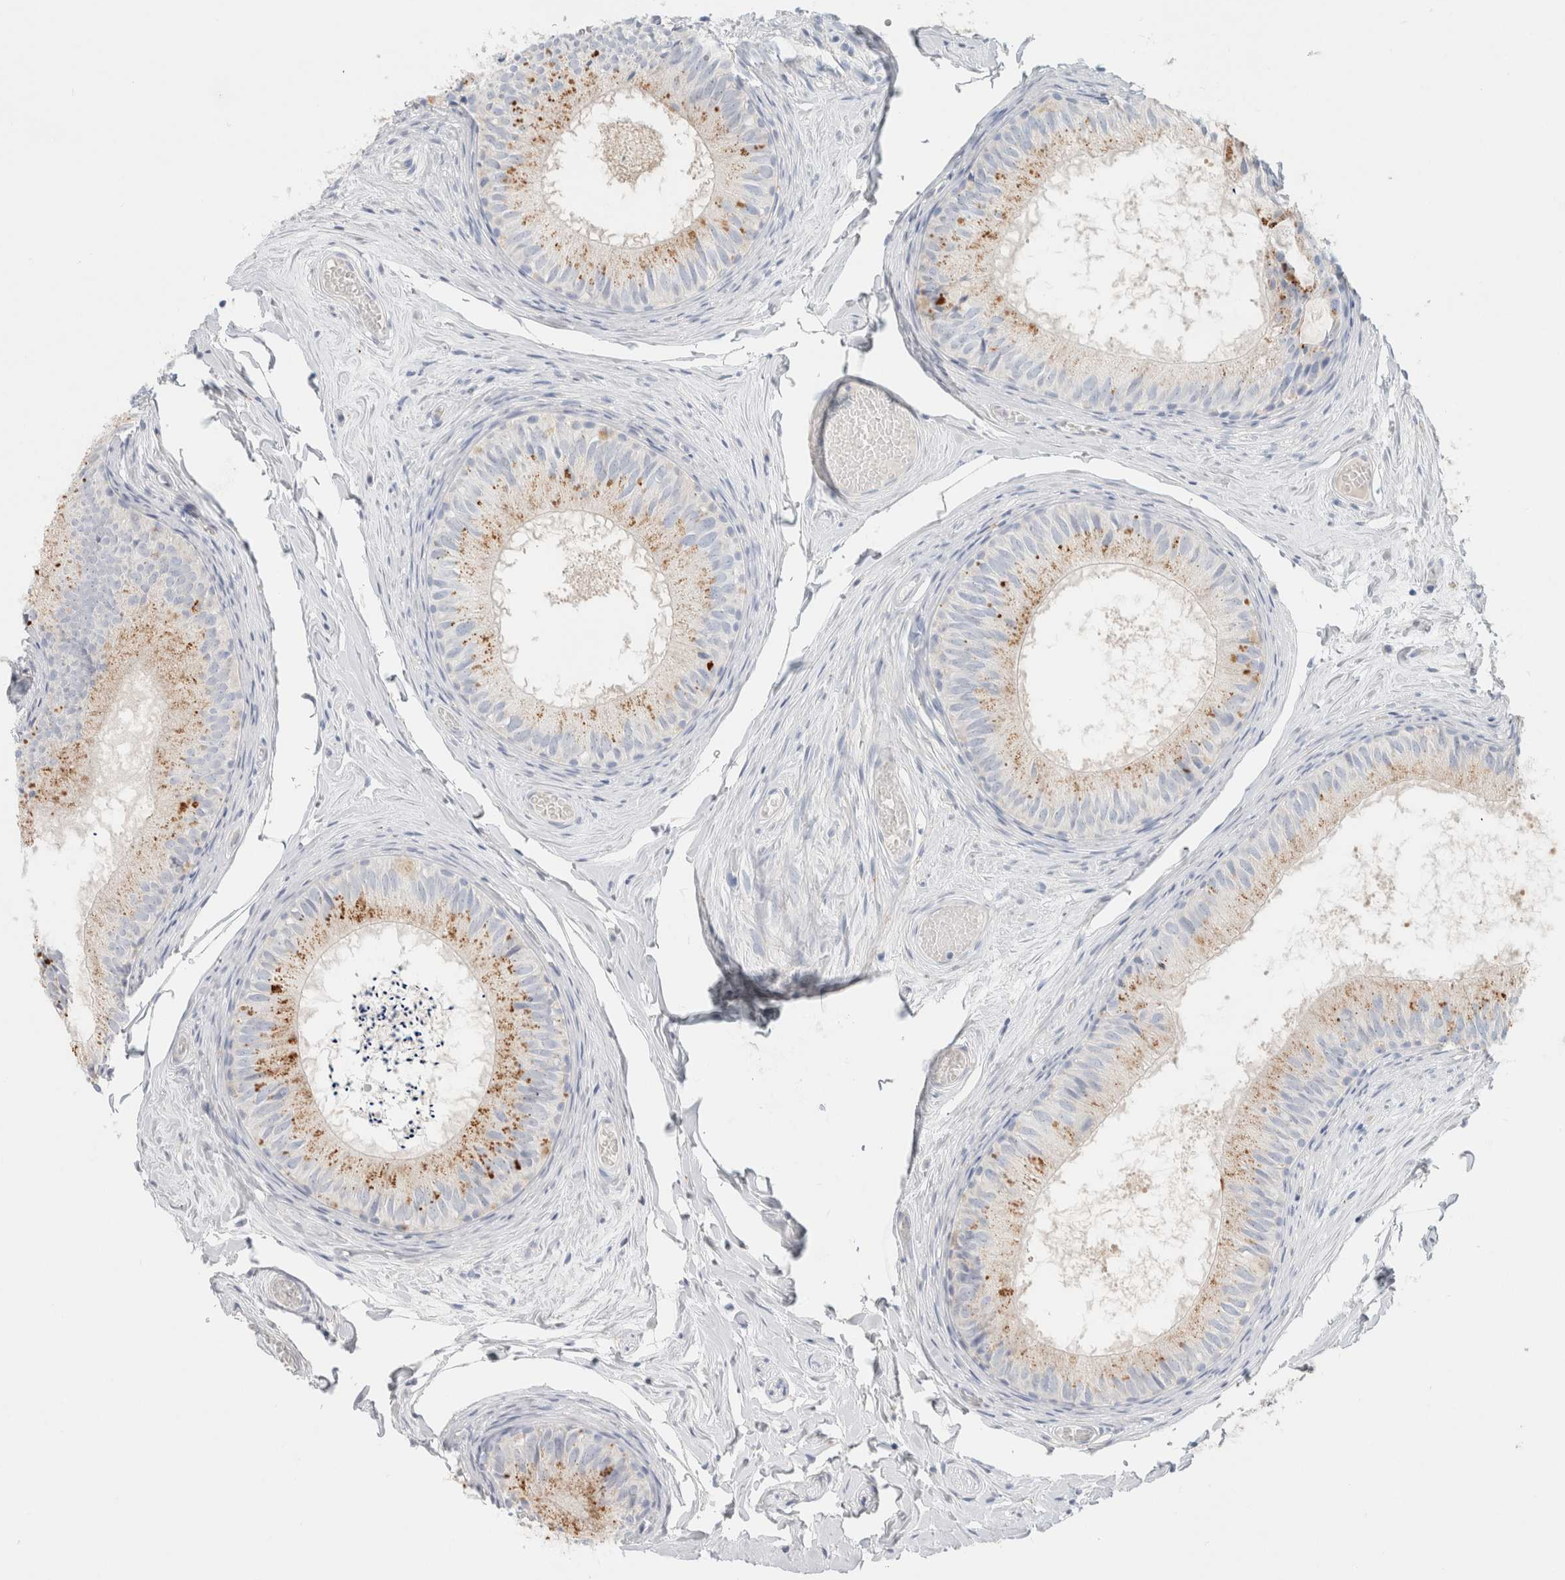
{"staining": {"intensity": "moderate", "quantity": "<25%", "location": "cytoplasmic/membranous"}, "tissue": "epididymis", "cell_type": "Glandular cells", "image_type": "normal", "snomed": [{"axis": "morphology", "description": "Normal tissue, NOS"}, {"axis": "topography", "description": "Epididymis"}], "caption": "Immunohistochemical staining of benign human epididymis exhibits low levels of moderate cytoplasmic/membranous staining in approximately <25% of glandular cells. The staining was performed using DAB, with brown indicating positive protein expression. Nuclei are stained blue with hematoxylin.", "gene": "CPQ", "patient": {"sex": "male", "age": 46}}